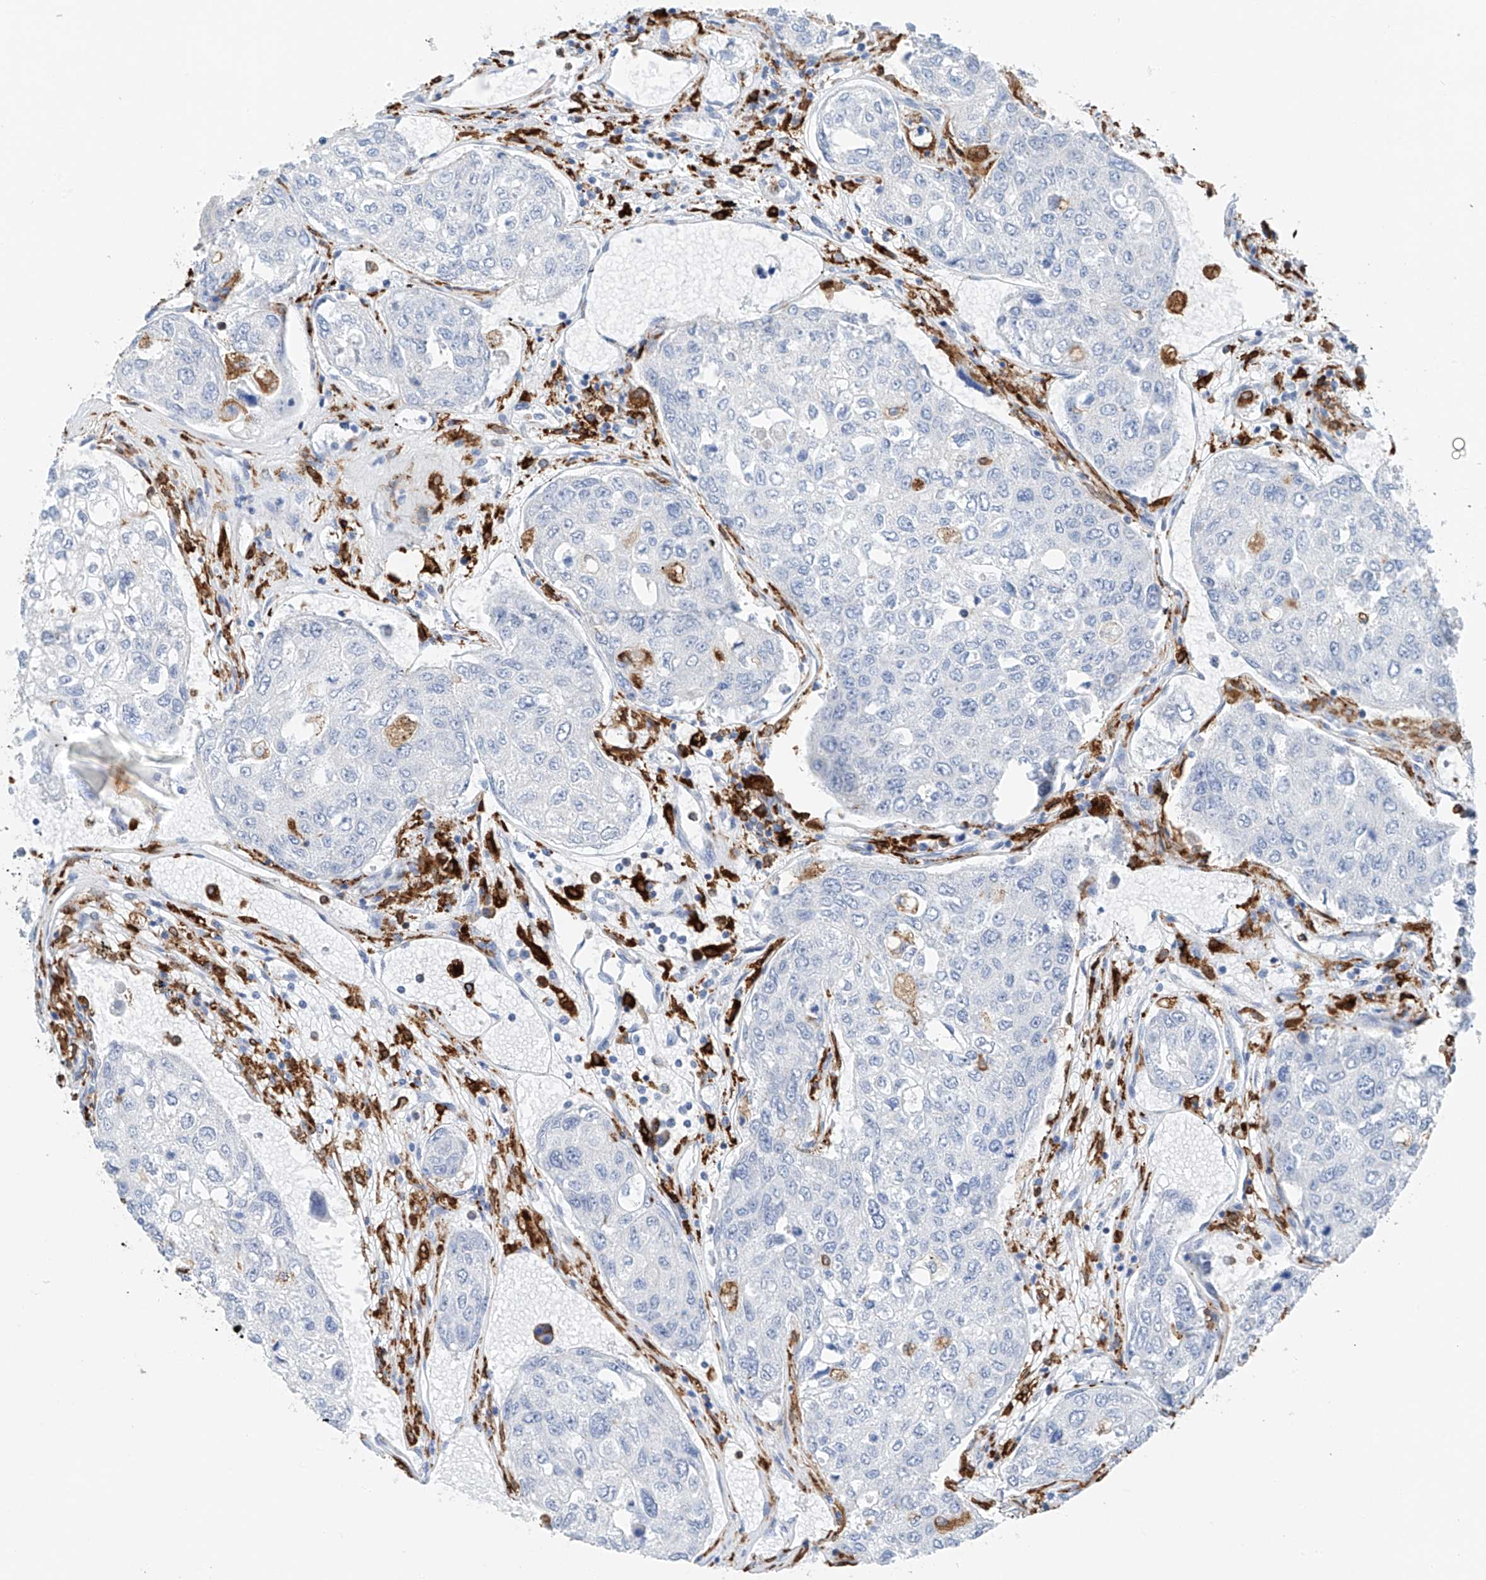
{"staining": {"intensity": "negative", "quantity": "none", "location": "none"}, "tissue": "urothelial cancer", "cell_type": "Tumor cells", "image_type": "cancer", "snomed": [{"axis": "morphology", "description": "Urothelial carcinoma, High grade"}, {"axis": "topography", "description": "Lymph node"}, {"axis": "topography", "description": "Urinary bladder"}], "caption": "Immunohistochemistry (IHC) of urothelial carcinoma (high-grade) displays no staining in tumor cells. (DAB (3,3'-diaminobenzidine) immunohistochemistry with hematoxylin counter stain).", "gene": "TBXAS1", "patient": {"sex": "male", "age": 51}}